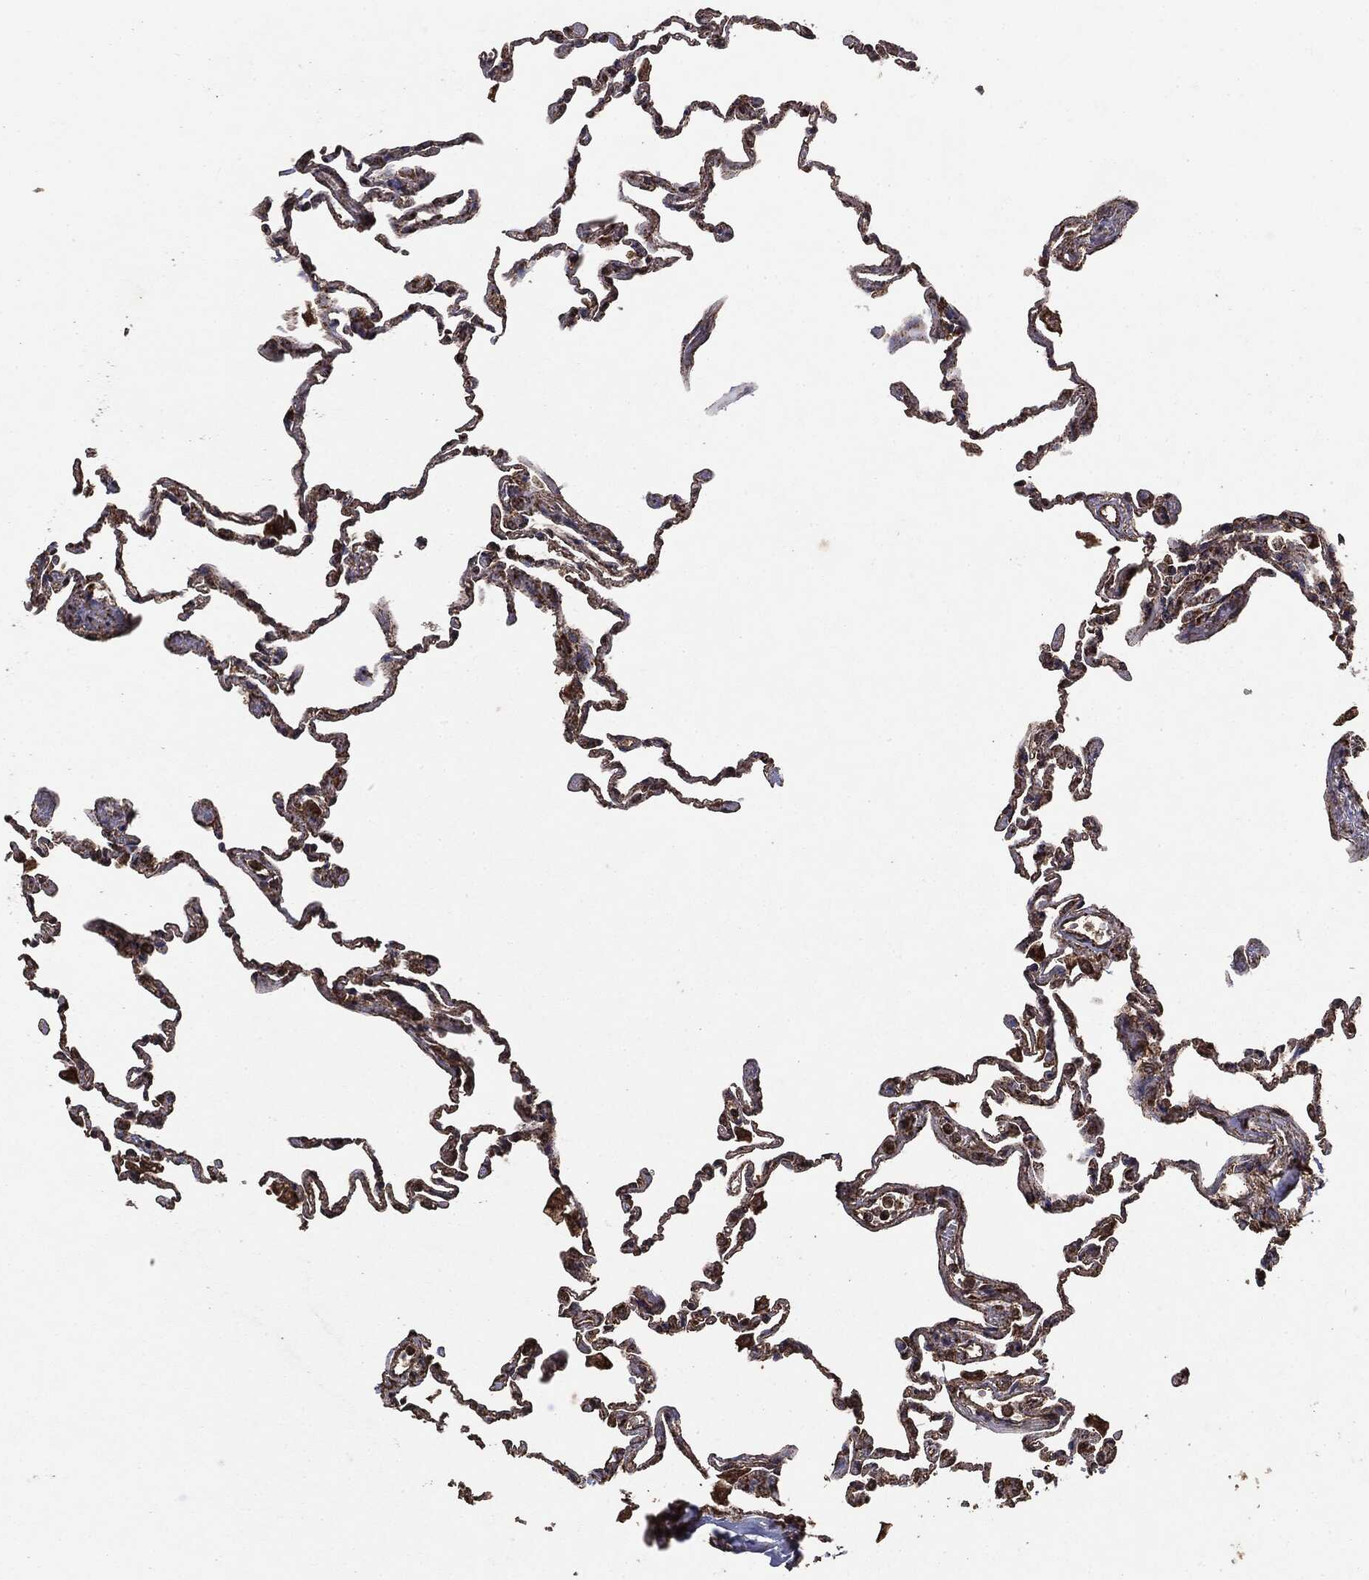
{"staining": {"intensity": "moderate", "quantity": ">75%", "location": "cytoplasmic/membranous"}, "tissue": "lung", "cell_type": "Alveolar cells", "image_type": "normal", "snomed": [{"axis": "morphology", "description": "Normal tissue, NOS"}, {"axis": "topography", "description": "Lung"}], "caption": "Approximately >75% of alveolar cells in benign lung display moderate cytoplasmic/membranous protein staining as visualized by brown immunohistochemical staining.", "gene": "MTOR", "patient": {"sex": "female", "age": 57}}